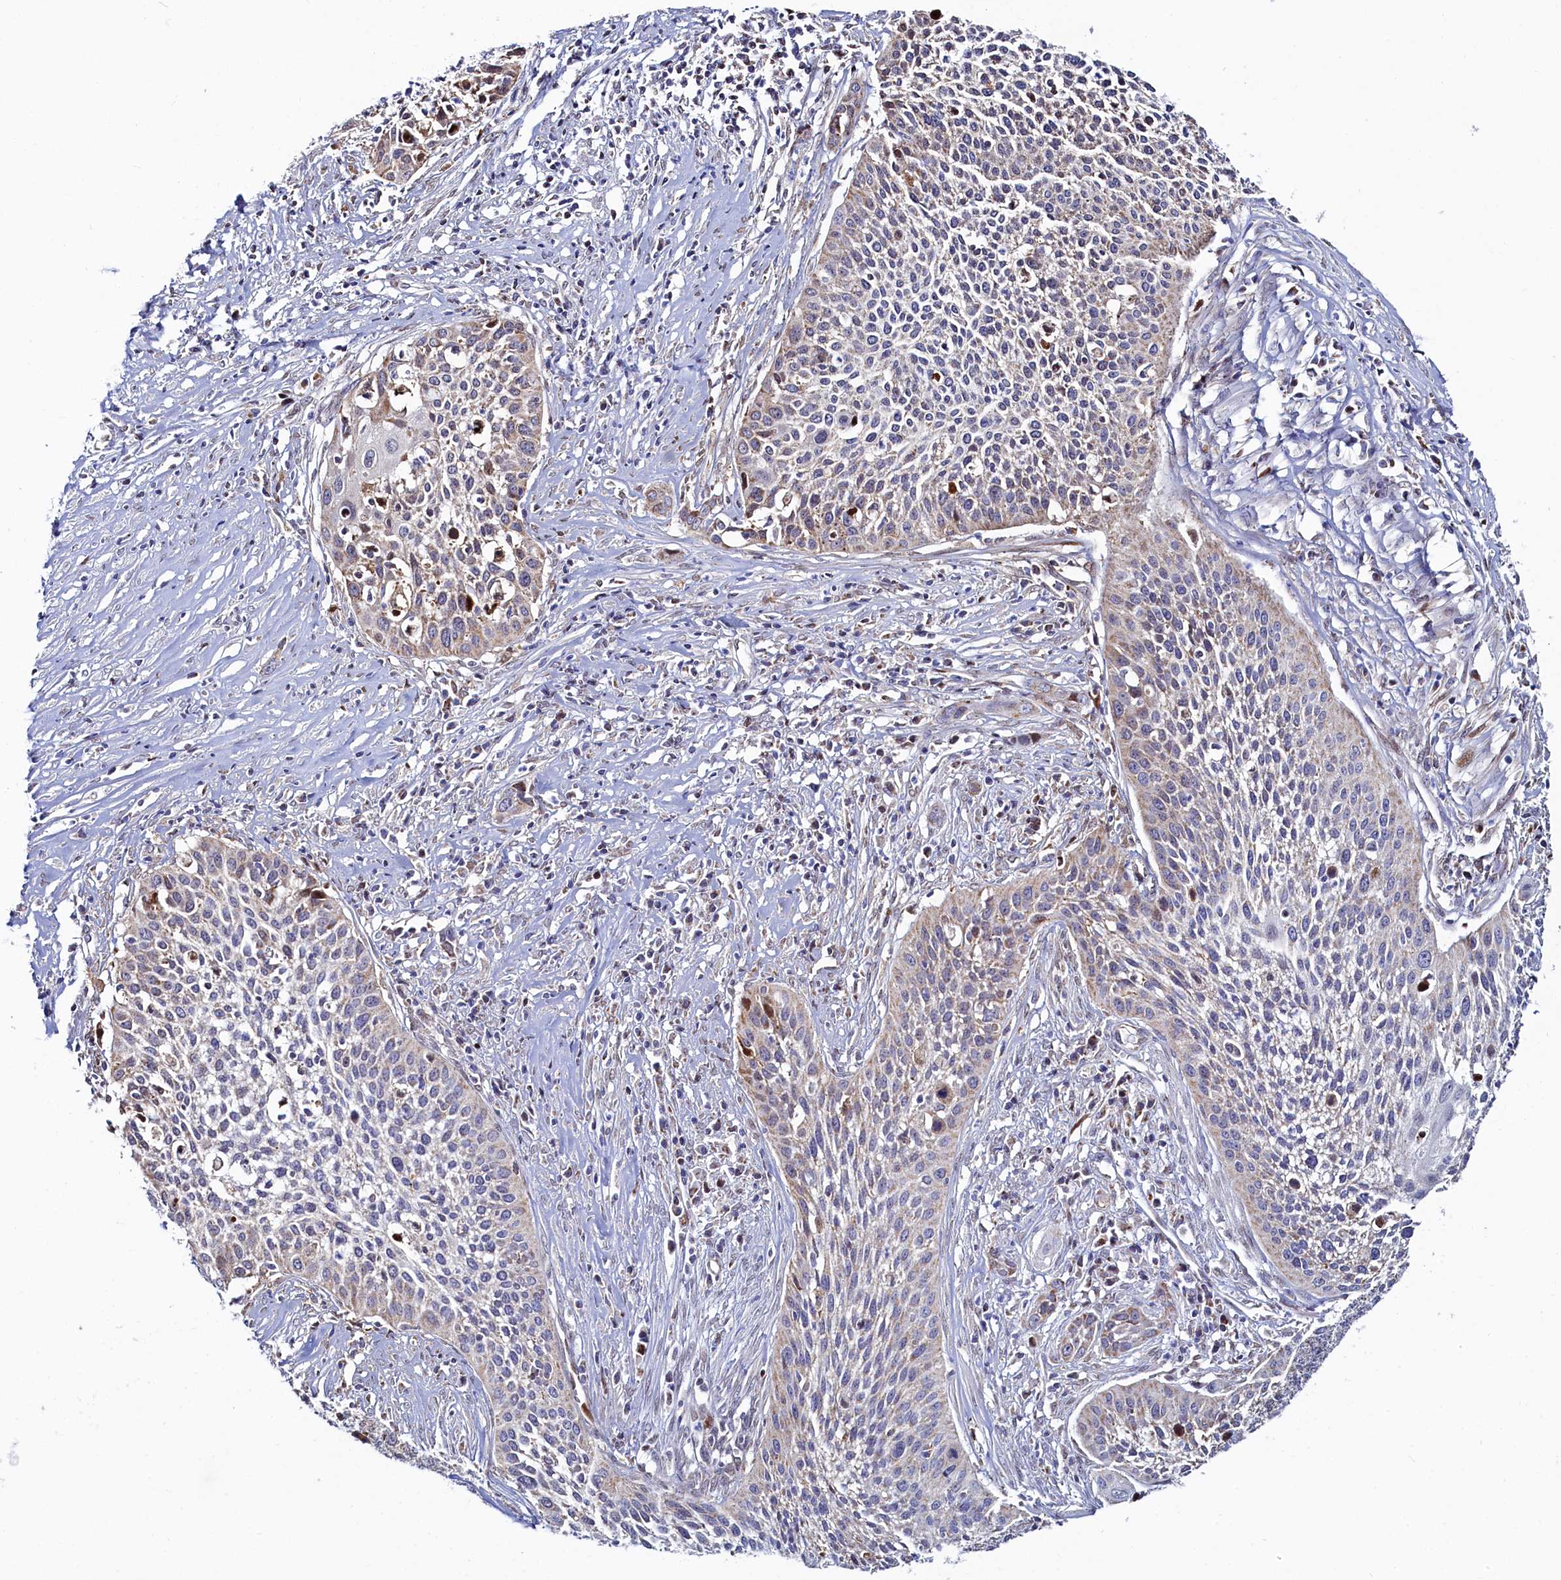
{"staining": {"intensity": "weak", "quantity": "25%-75%", "location": "cytoplasmic/membranous"}, "tissue": "cervical cancer", "cell_type": "Tumor cells", "image_type": "cancer", "snomed": [{"axis": "morphology", "description": "Squamous cell carcinoma, NOS"}, {"axis": "topography", "description": "Cervix"}], "caption": "Immunohistochemistry (IHC) histopathology image of human cervical squamous cell carcinoma stained for a protein (brown), which reveals low levels of weak cytoplasmic/membranous positivity in approximately 25%-75% of tumor cells.", "gene": "HDGFL3", "patient": {"sex": "female", "age": 34}}